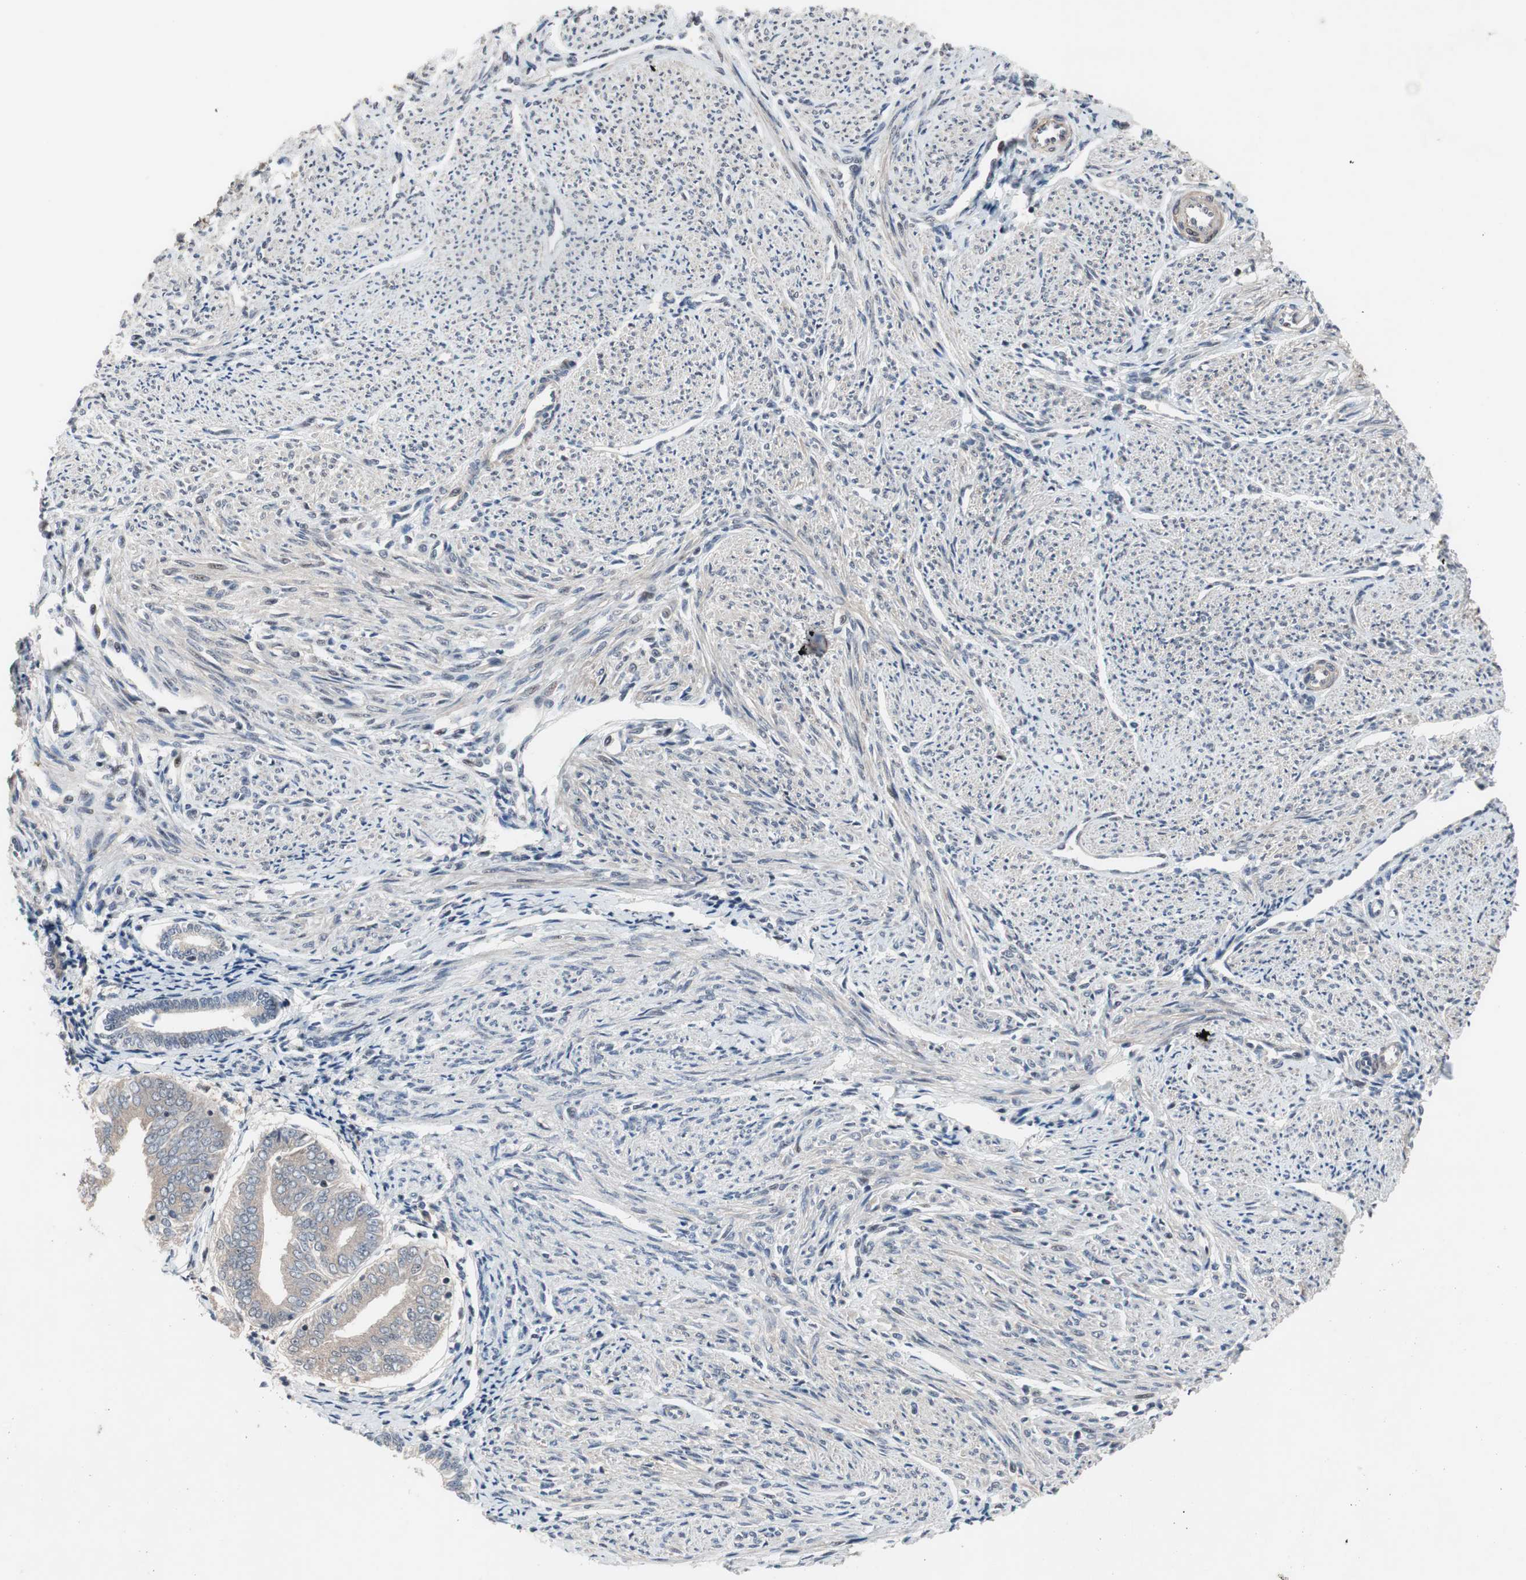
{"staining": {"intensity": "moderate", "quantity": "<25%", "location": "cytoplasmic/membranous,nuclear"}, "tissue": "smooth muscle", "cell_type": "Smooth muscle cells", "image_type": "normal", "snomed": [{"axis": "morphology", "description": "Normal tissue, NOS"}, {"axis": "topography", "description": "Smooth muscle"}], "caption": "A brown stain highlights moderate cytoplasmic/membranous,nuclear expression of a protein in smooth muscle cells of unremarkable human smooth muscle. (brown staining indicates protein expression, while blue staining denotes nuclei).", "gene": "PINX1", "patient": {"sex": "female", "age": 65}}